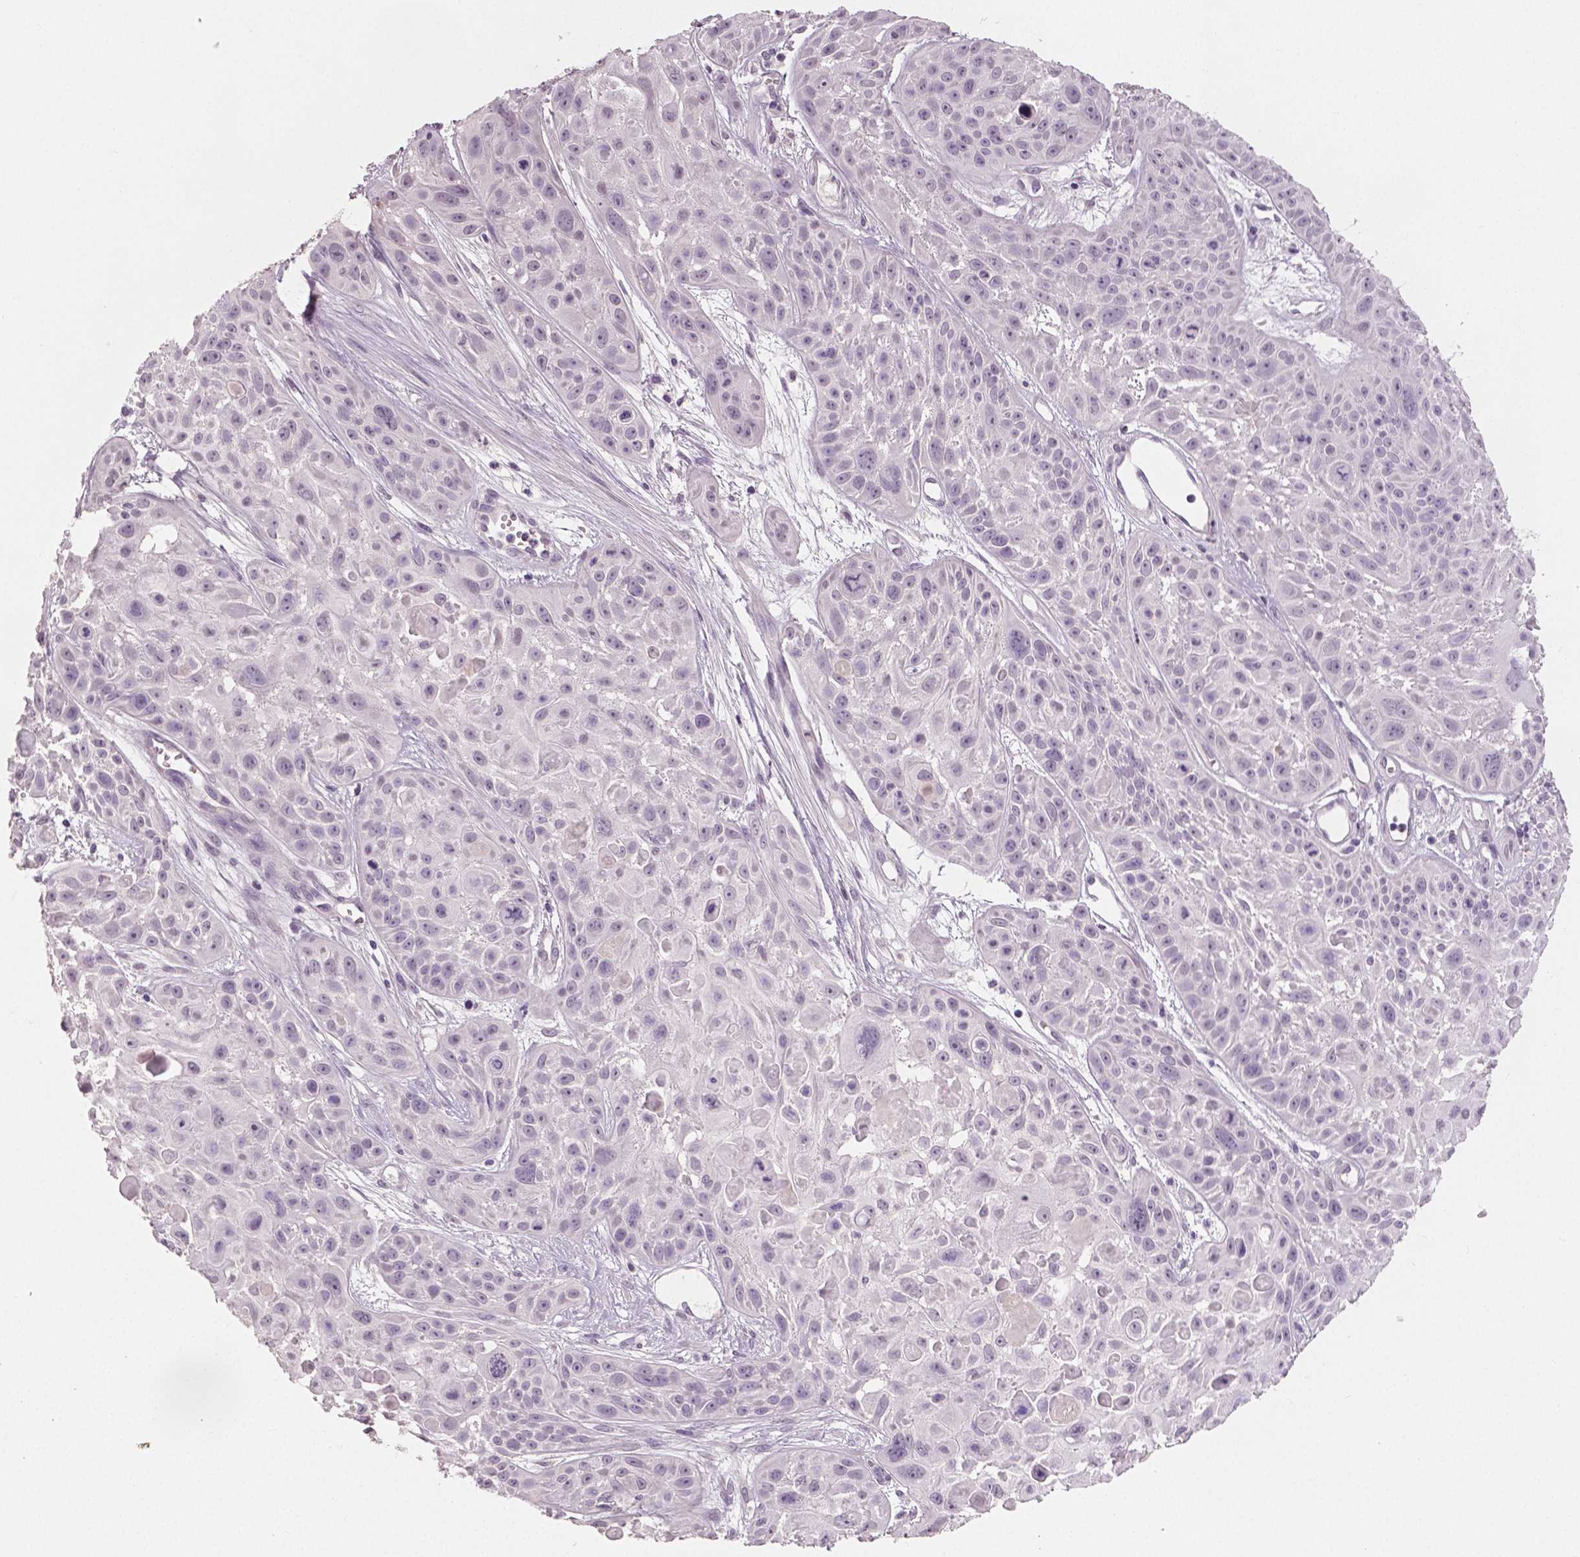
{"staining": {"intensity": "negative", "quantity": "none", "location": "none"}, "tissue": "skin cancer", "cell_type": "Tumor cells", "image_type": "cancer", "snomed": [{"axis": "morphology", "description": "Squamous cell carcinoma, NOS"}, {"axis": "topography", "description": "Skin"}, {"axis": "topography", "description": "Anal"}], "caption": "This photomicrograph is of skin cancer (squamous cell carcinoma) stained with IHC to label a protein in brown with the nuclei are counter-stained blue. There is no expression in tumor cells.", "gene": "NECAB1", "patient": {"sex": "female", "age": 75}}